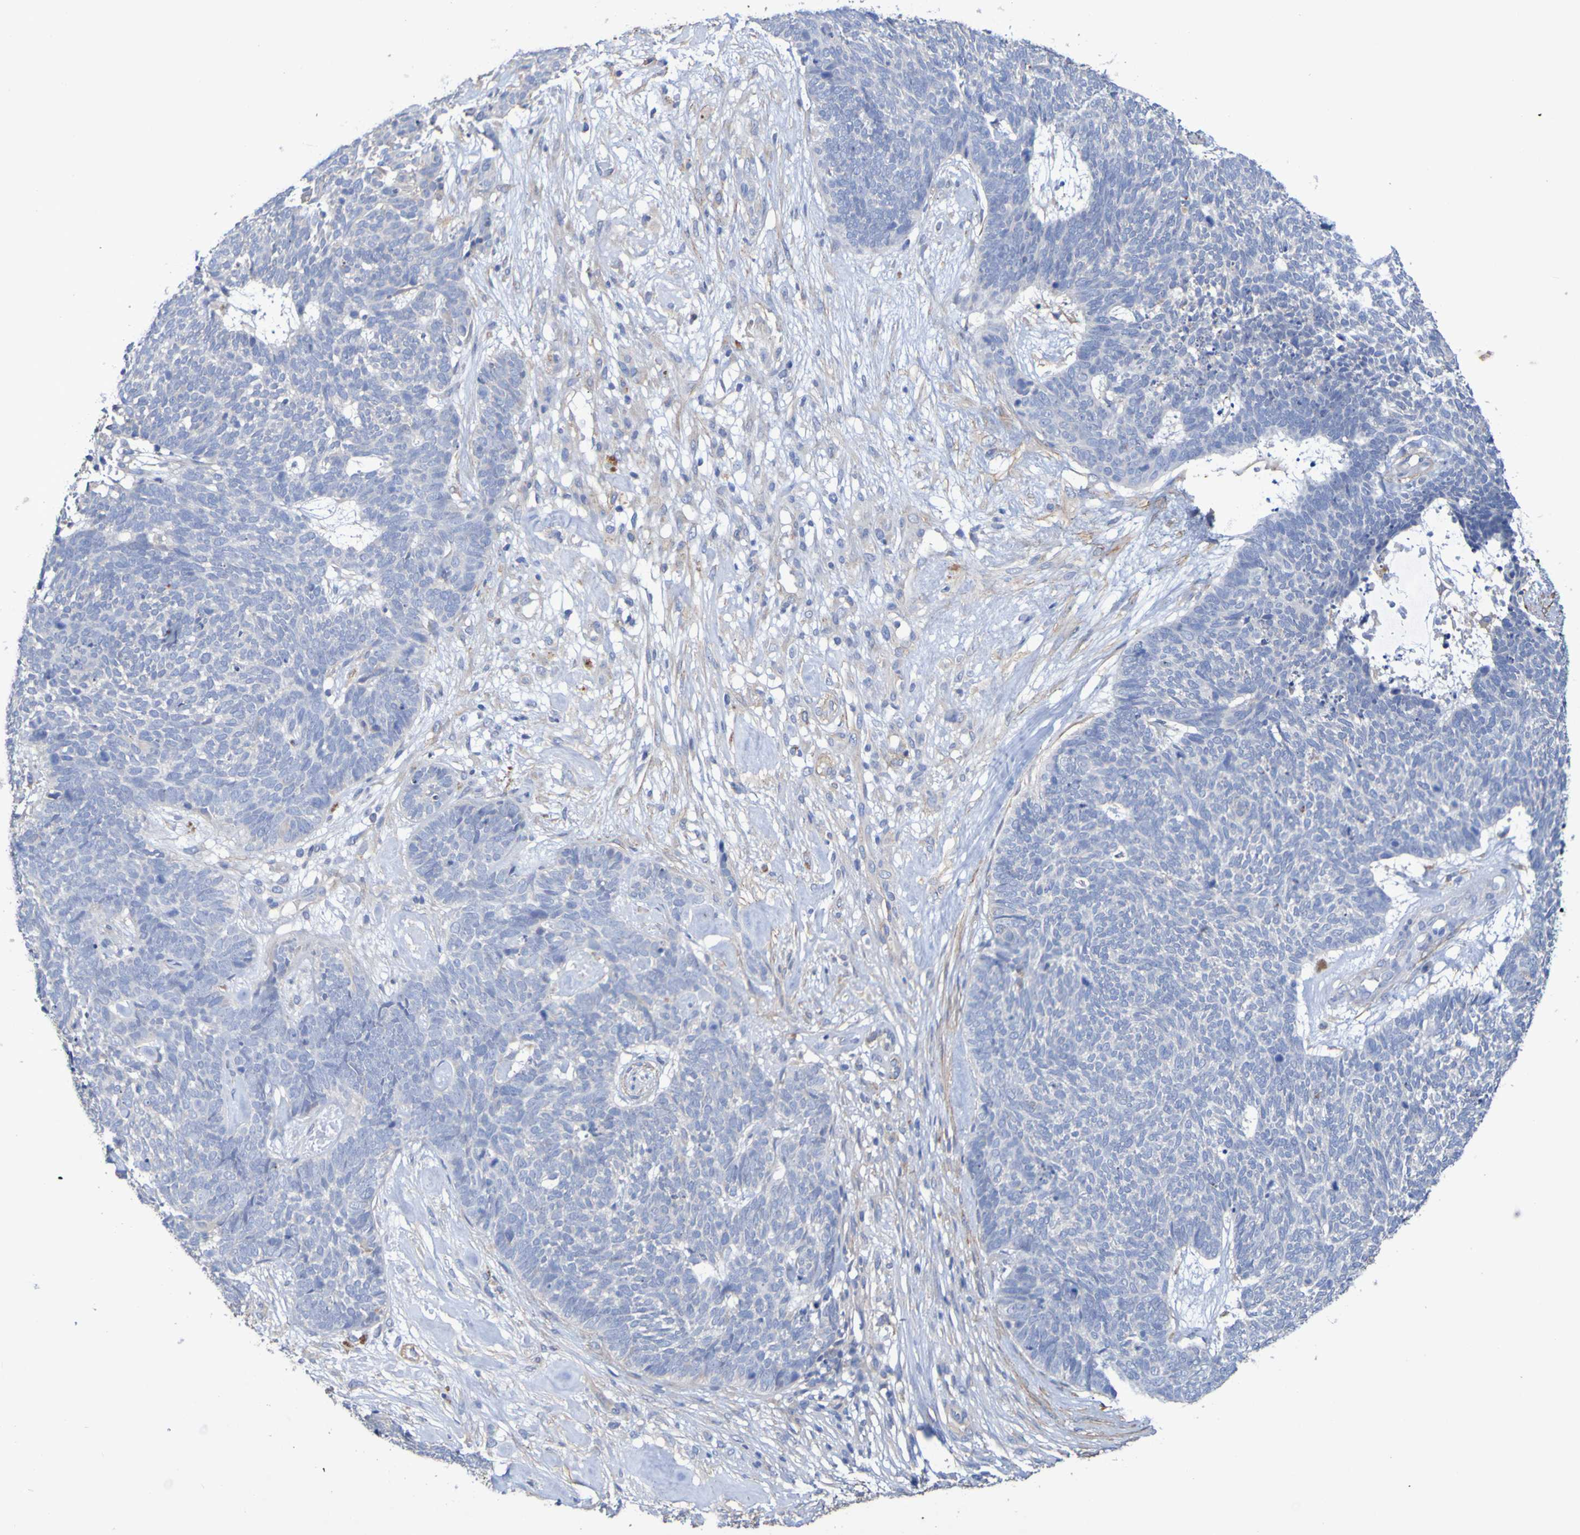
{"staining": {"intensity": "negative", "quantity": "none", "location": "none"}, "tissue": "skin cancer", "cell_type": "Tumor cells", "image_type": "cancer", "snomed": [{"axis": "morphology", "description": "Basal cell carcinoma"}, {"axis": "topography", "description": "Skin"}], "caption": "A histopathology image of human skin cancer is negative for staining in tumor cells. (Brightfield microscopy of DAB (3,3'-diaminobenzidine) immunohistochemistry at high magnification).", "gene": "SRPRB", "patient": {"sex": "female", "age": 84}}